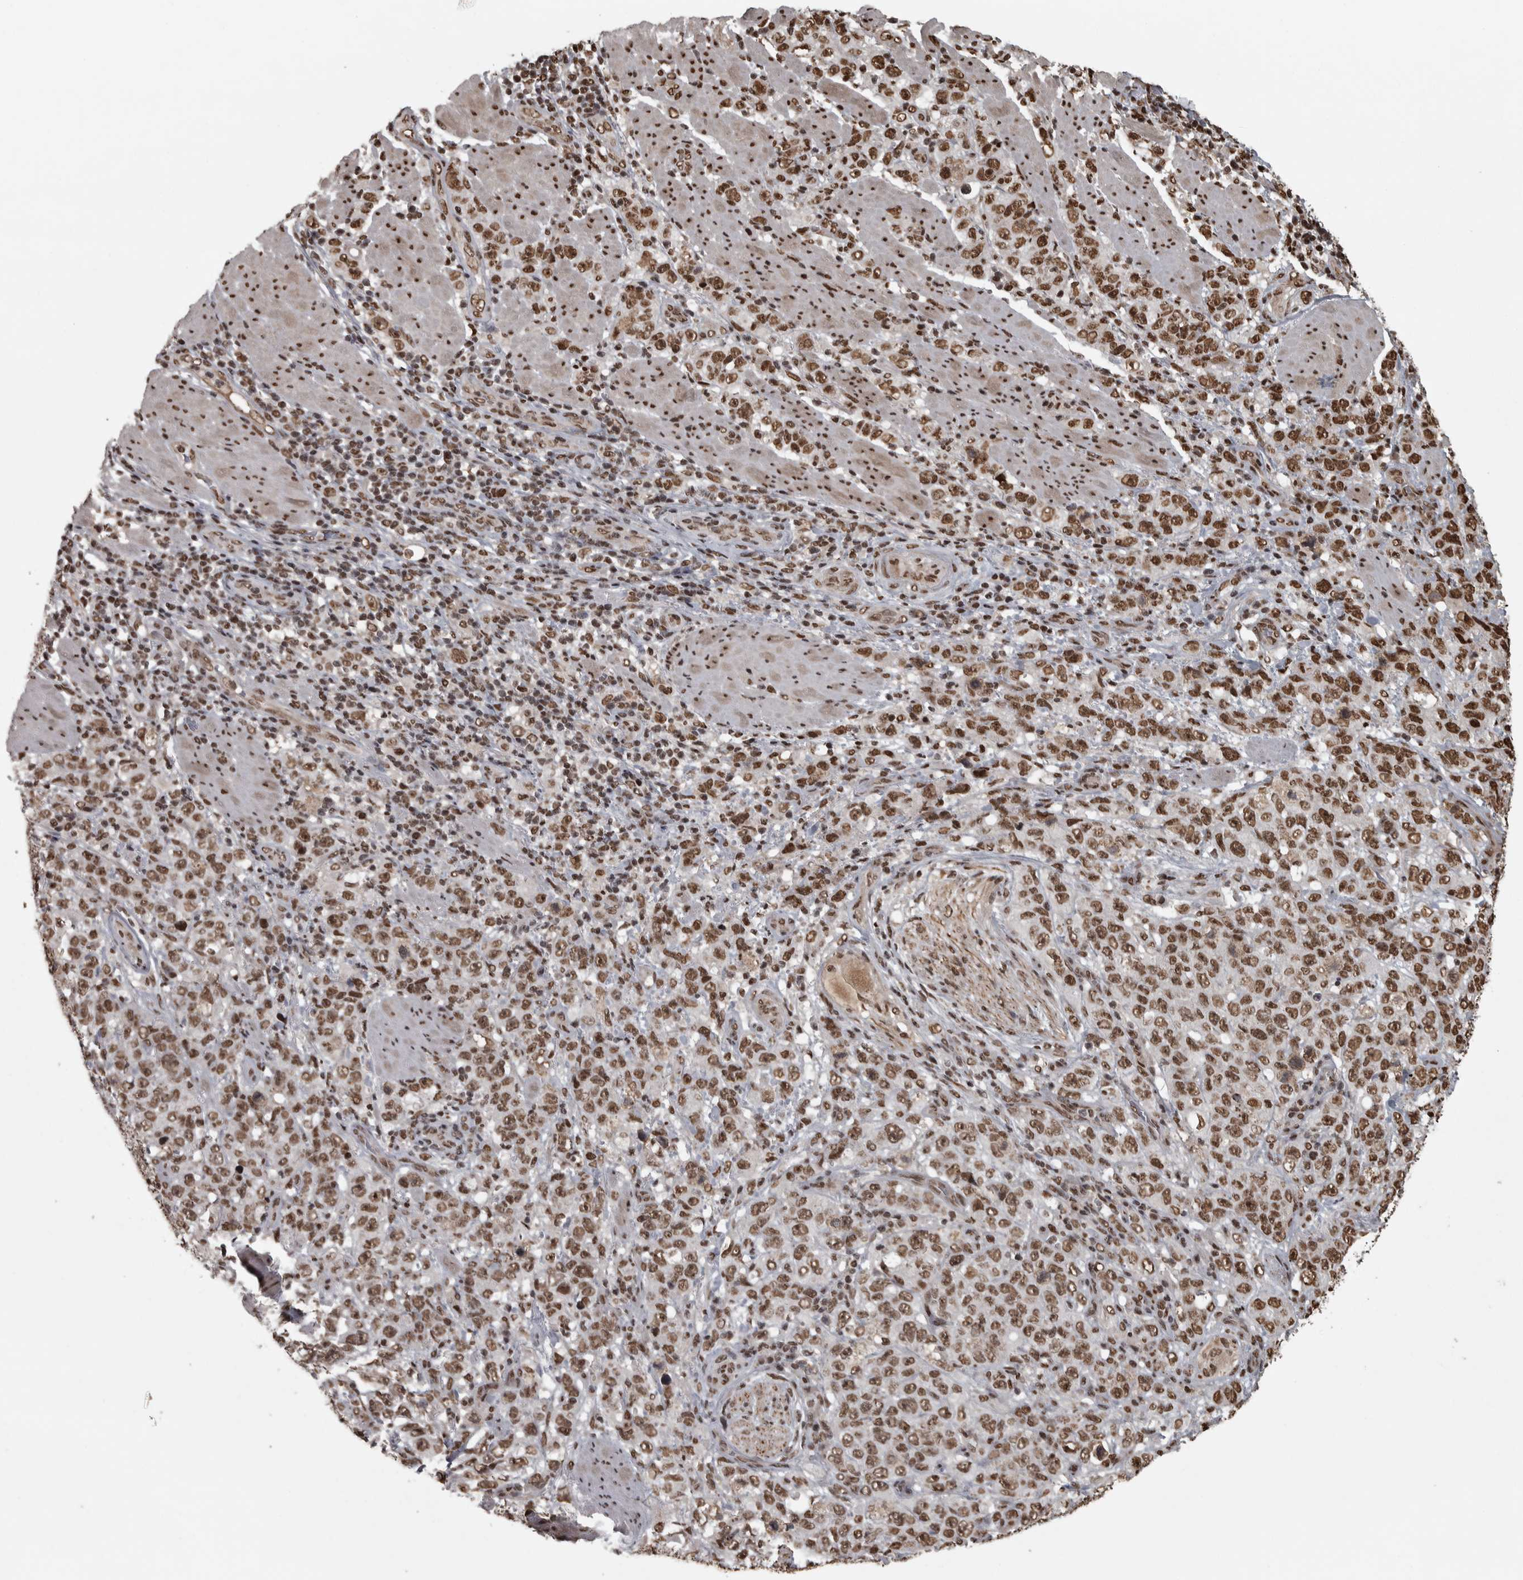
{"staining": {"intensity": "strong", "quantity": ">75%", "location": "nuclear"}, "tissue": "stomach cancer", "cell_type": "Tumor cells", "image_type": "cancer", "snomed": [{"axis": "morphology", "description": "Adenocarcinoma, NOS"}, {"axis": "topography", "description": "Stomach"}], "caption": "Stomach cancer (adenocarcinoma) stained with immunohistochemistry (IHC) demonstrates strong nuclear positivity in about >75% of tumor cells.", "gene": "ZFHX4", "patient": {"sex": "male", "age": 48}}